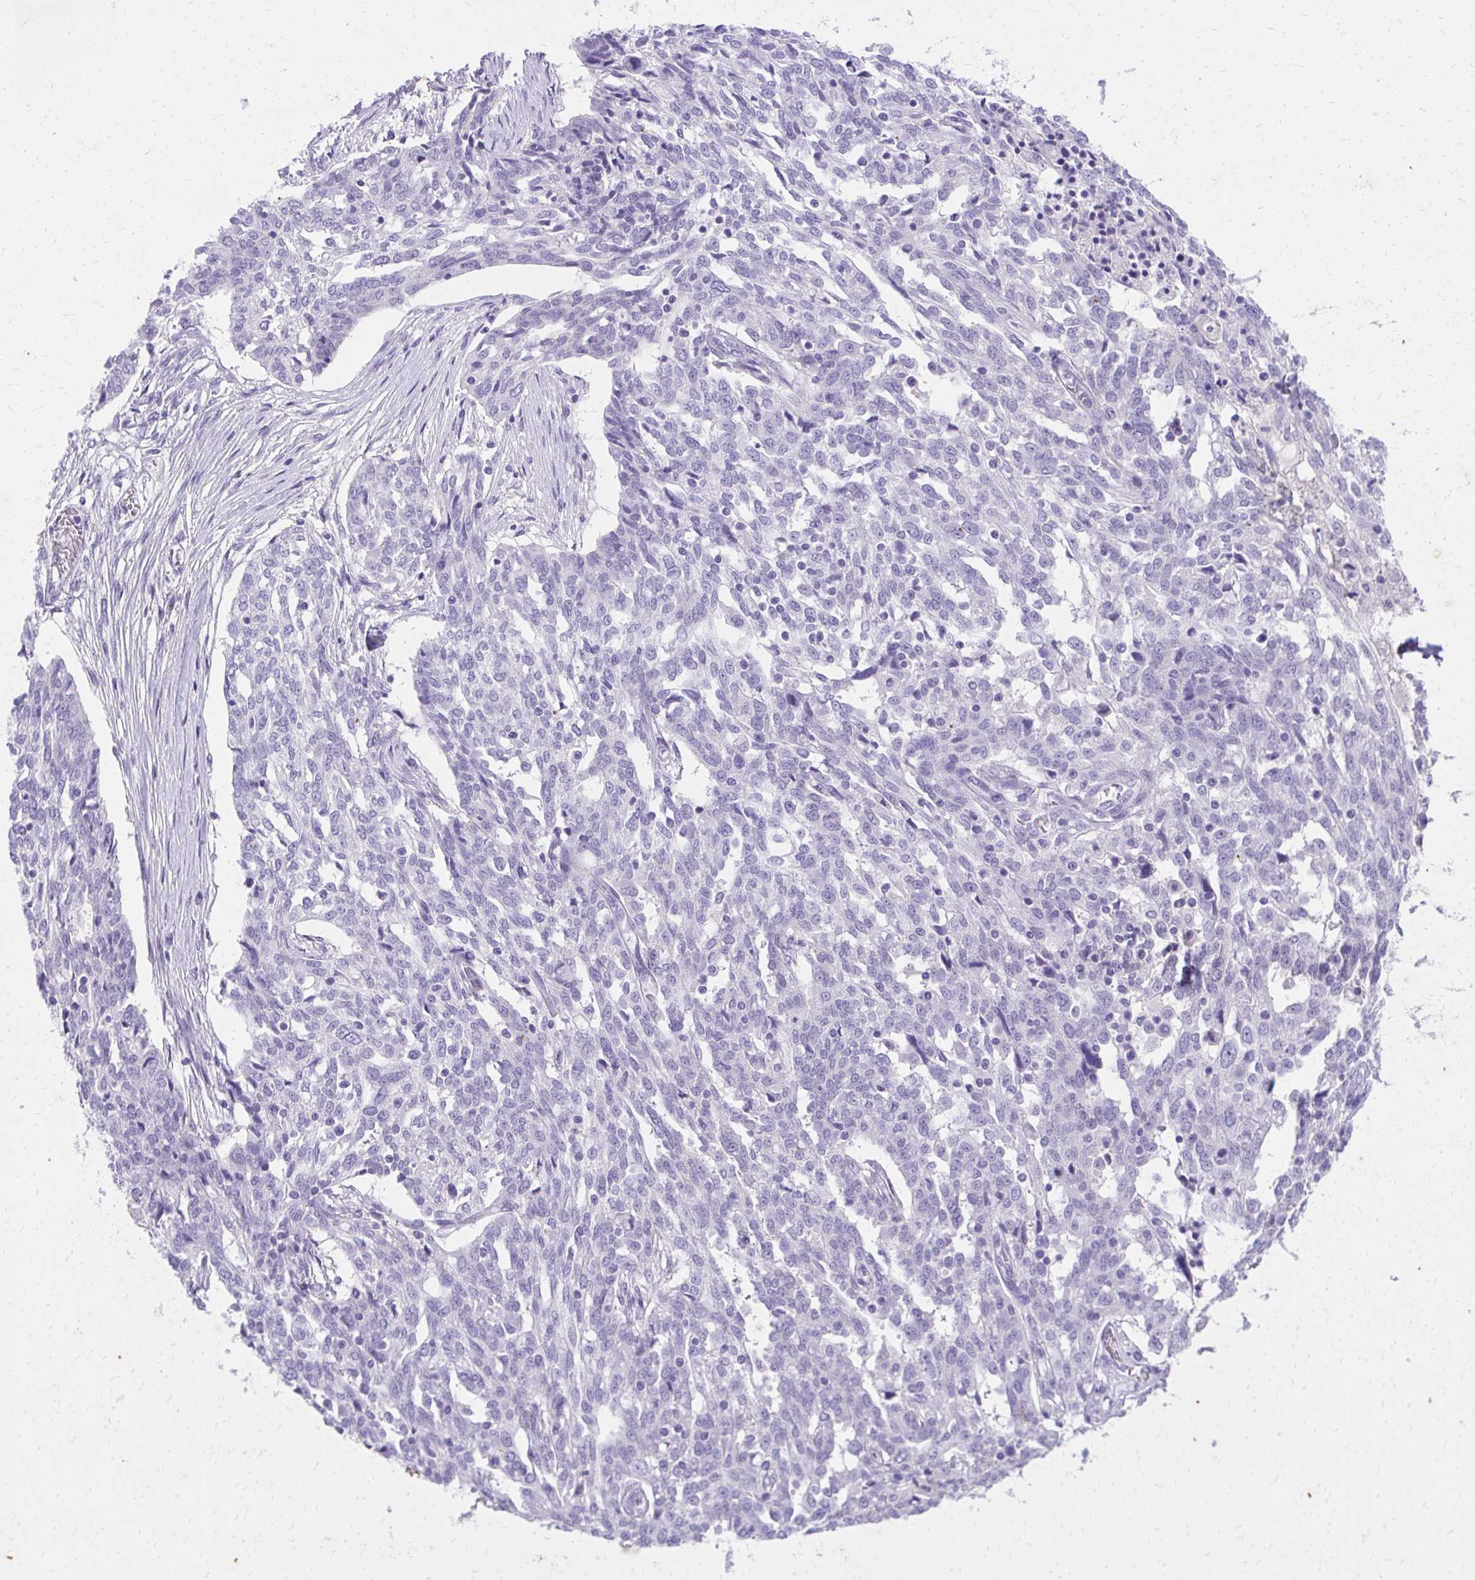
{"staining": {"intensity": "negative", "quantity": "none", "location": "none"}, "tissue": "ovarian cancer", "cell_type": "Tumor cells", "image_type": "cancer", "snomed": [{"axis": "morphology", "description": "Cystadenocarcinoma, serous, NOS"}, {"axis": "topography", "description": "Ovary"}], "caption": "An IHC micrograph of serous cystadenocarcinoma (ovarian) is shown. There is no staining in tumor cells of serous cystadenocarcinoma (ovarian).", "gene": "KLK1", "patient": {"sex": "female", "age": 67}}